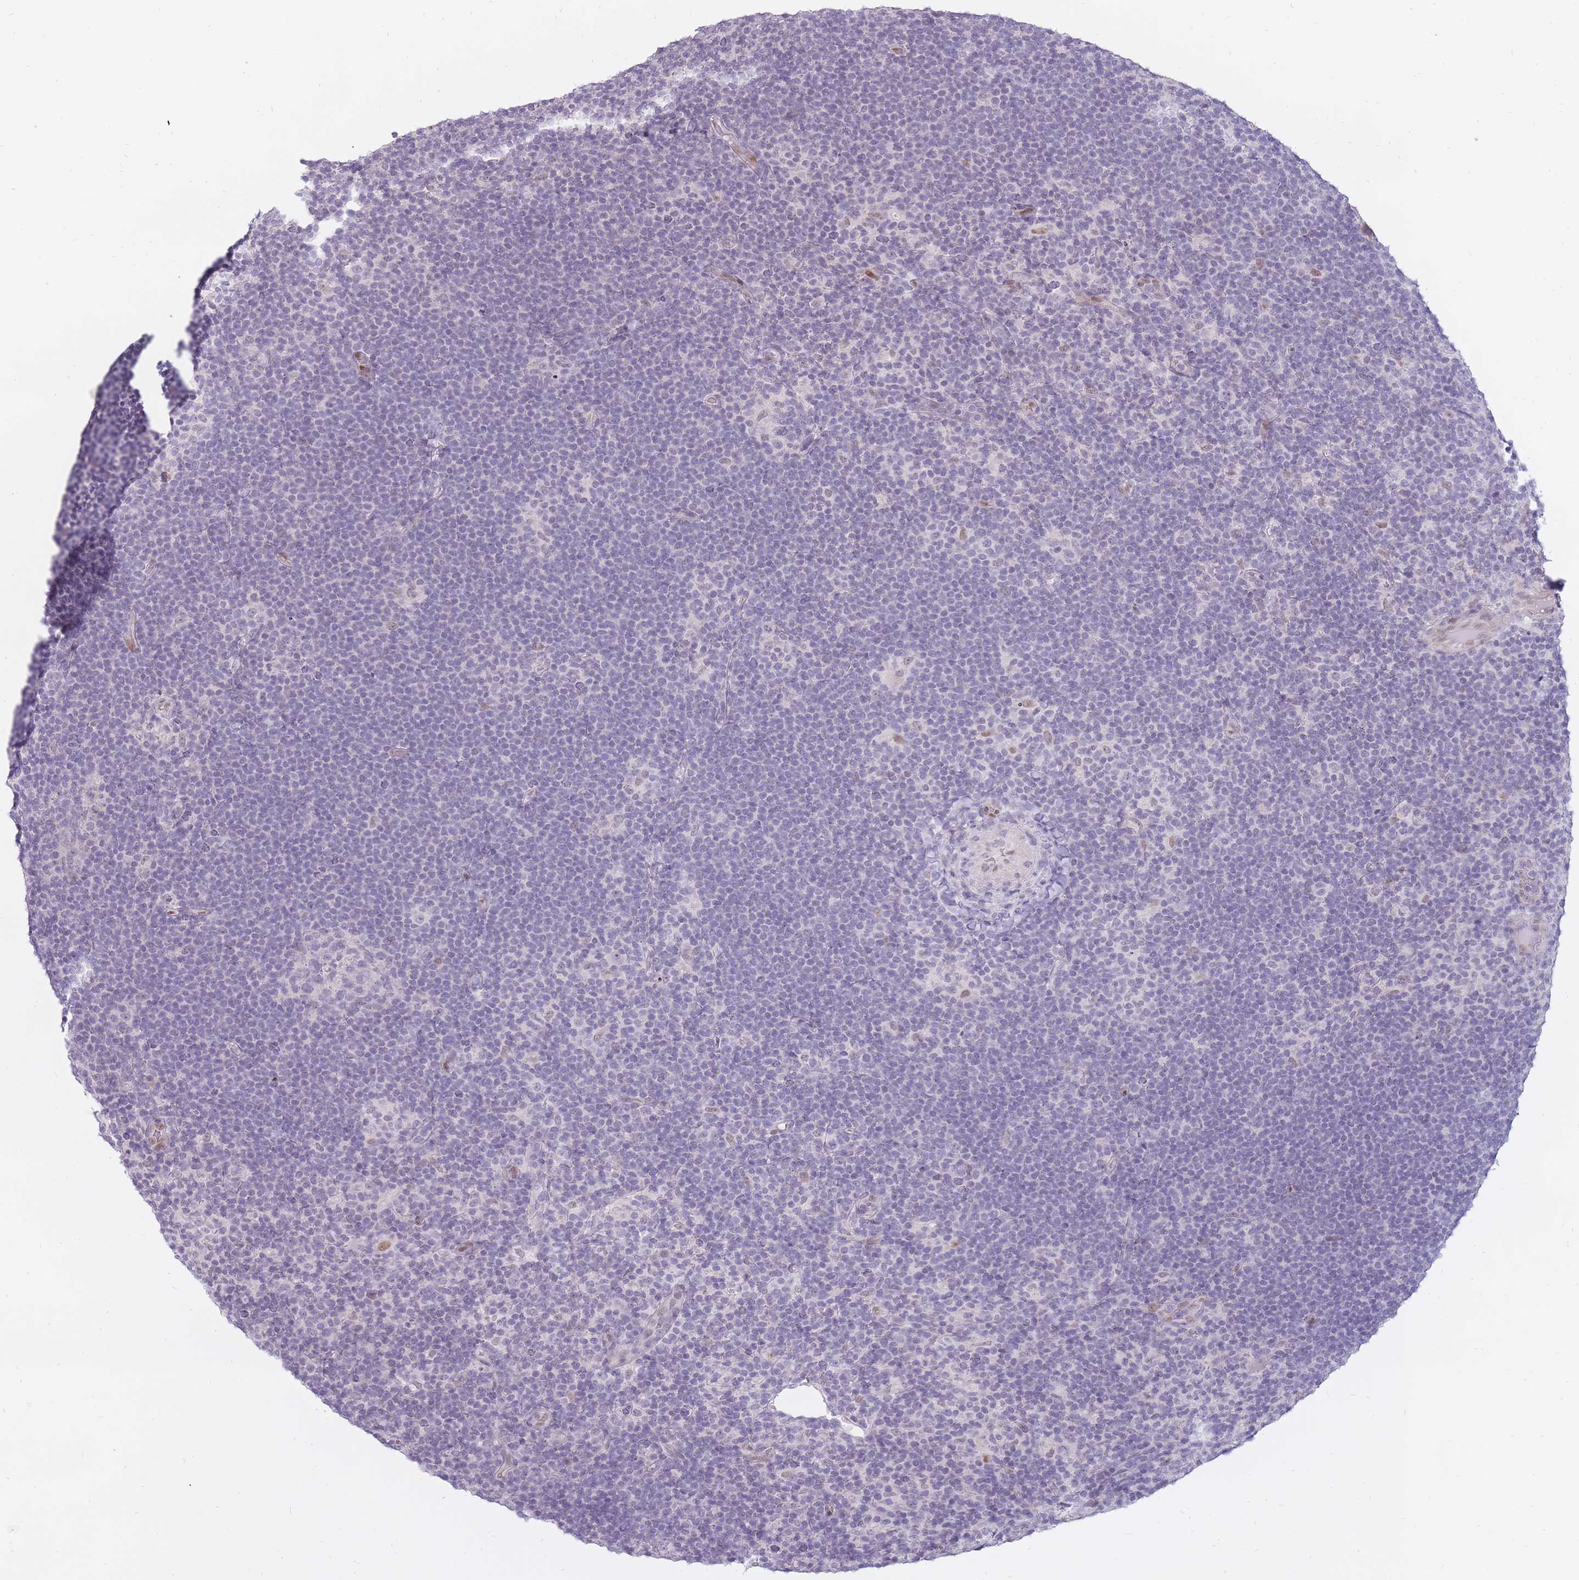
{"staining": {"intensity": "weak", "quantity": "25%-75%", "location": "nuclear"}, "tissue": "lymphoma", "cell_type": "Tumor cells", "image_type": "cancer", "snomed": [{"axis": "morphology", "description": "Hodgkin's disease, NOS"}, {"axis": "topography", "description": "Lymph node"}], "caption": "Weak nuclear staining is seen in about 25%-75% of tumor cells in lymphoma.", "gene": "POMZP3", "patient": {"sex": "female", "age": 57}}